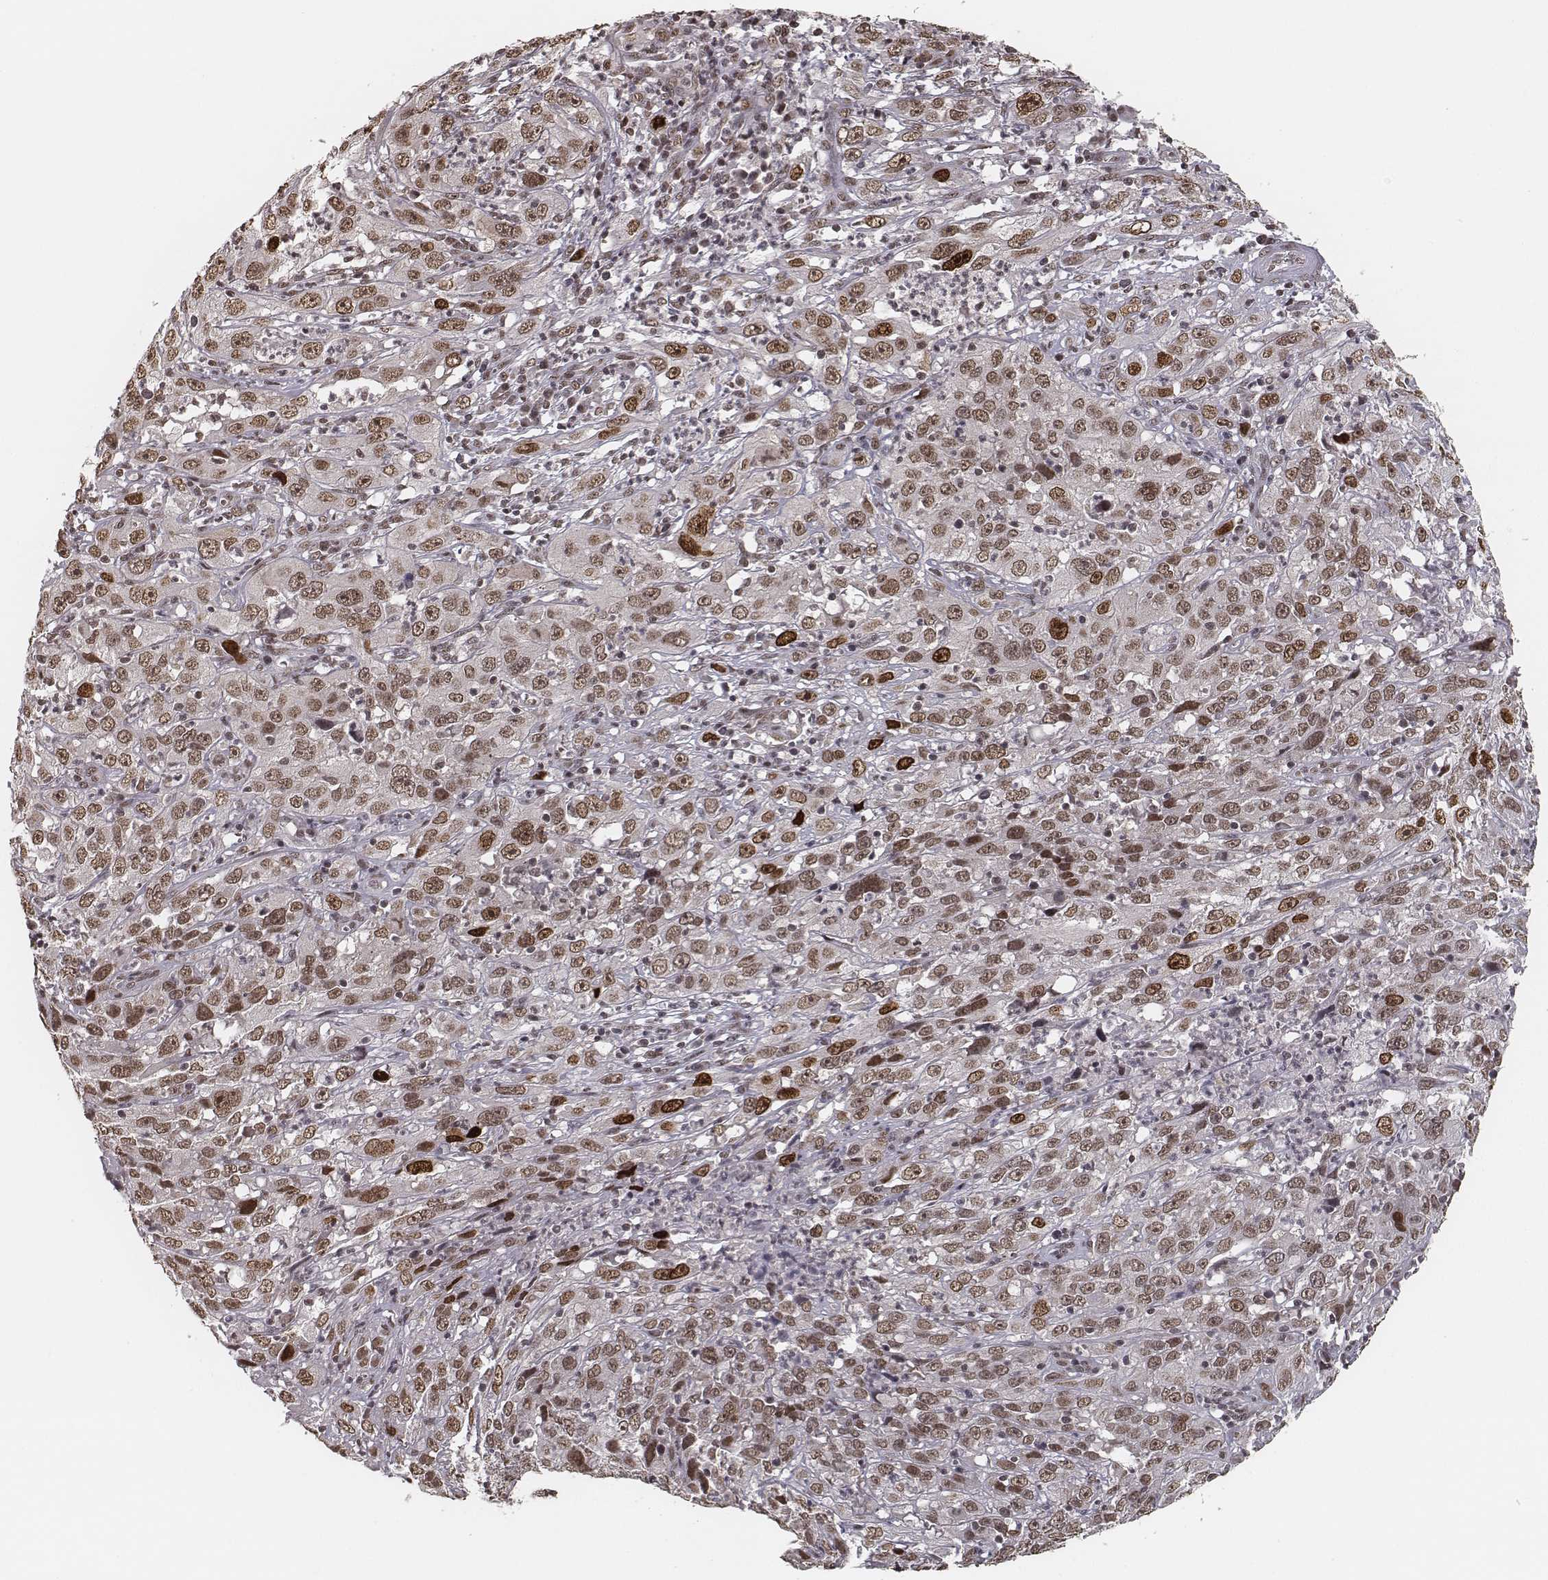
{"staining": {"intensity": "moderate", "quantity": ">75%", "location": "nuclear"}, "tissue": "cervical cancer", "cell_type": "Tumor cells", "image_type": "cancer", "snomed": [{"axis": "morphology", "description": "Squamous cell carcinoma, NOS"}, {"axis": "topography", "description": "Cervix"}], "caption": "Immunohistochemical staining of human cervical cancer reveals moderate nuclear protein staining in about >75% of tumor cells. (Stains: DAB (3,3'-diaminobenzidine) in brown, nuclei in blue, Microscopy: brightfield microscopy at high magnification).", "gene": "HMGA2", "patient": {"sex": "female", "age": 32}}